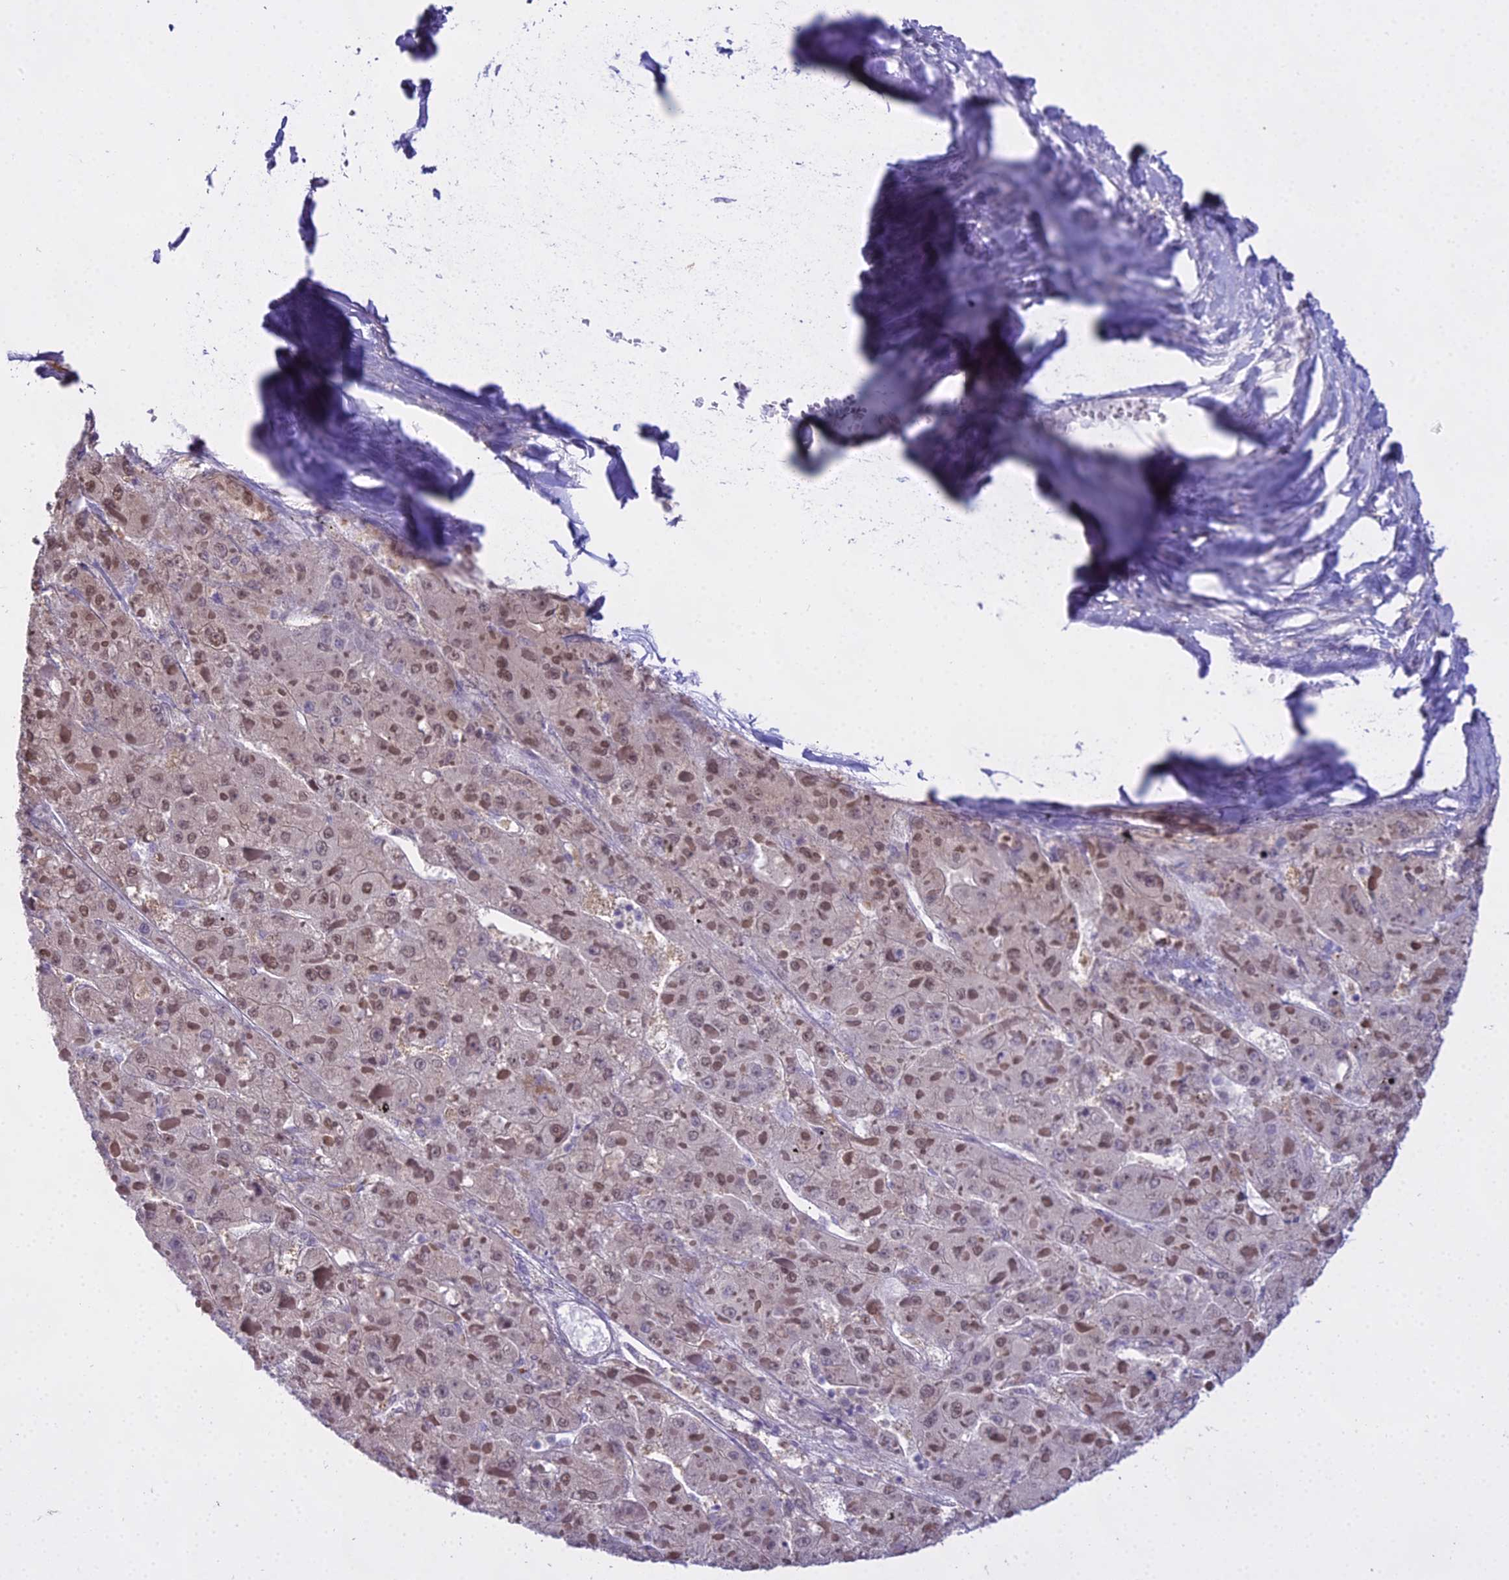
{"staining": {"intensity": "moderate", "quantity": ">75%", "location": "nuclear"}, "tissue": "liver cancer", "cell_type": "Tumor cells", "image_type": "cancer", "snomed": [{"axis": "morphology", "description": "Carcinoma, Hepatocellular, NOS"}, {"axis": "topography", "description": "Liver"}], "caption": "Human liver hepatocellular carcinoma stained with a protein marker displays moderate staining in tumor cells.", "gene": "MAT2A", "patient": {"sex": "female", "age": 73}}